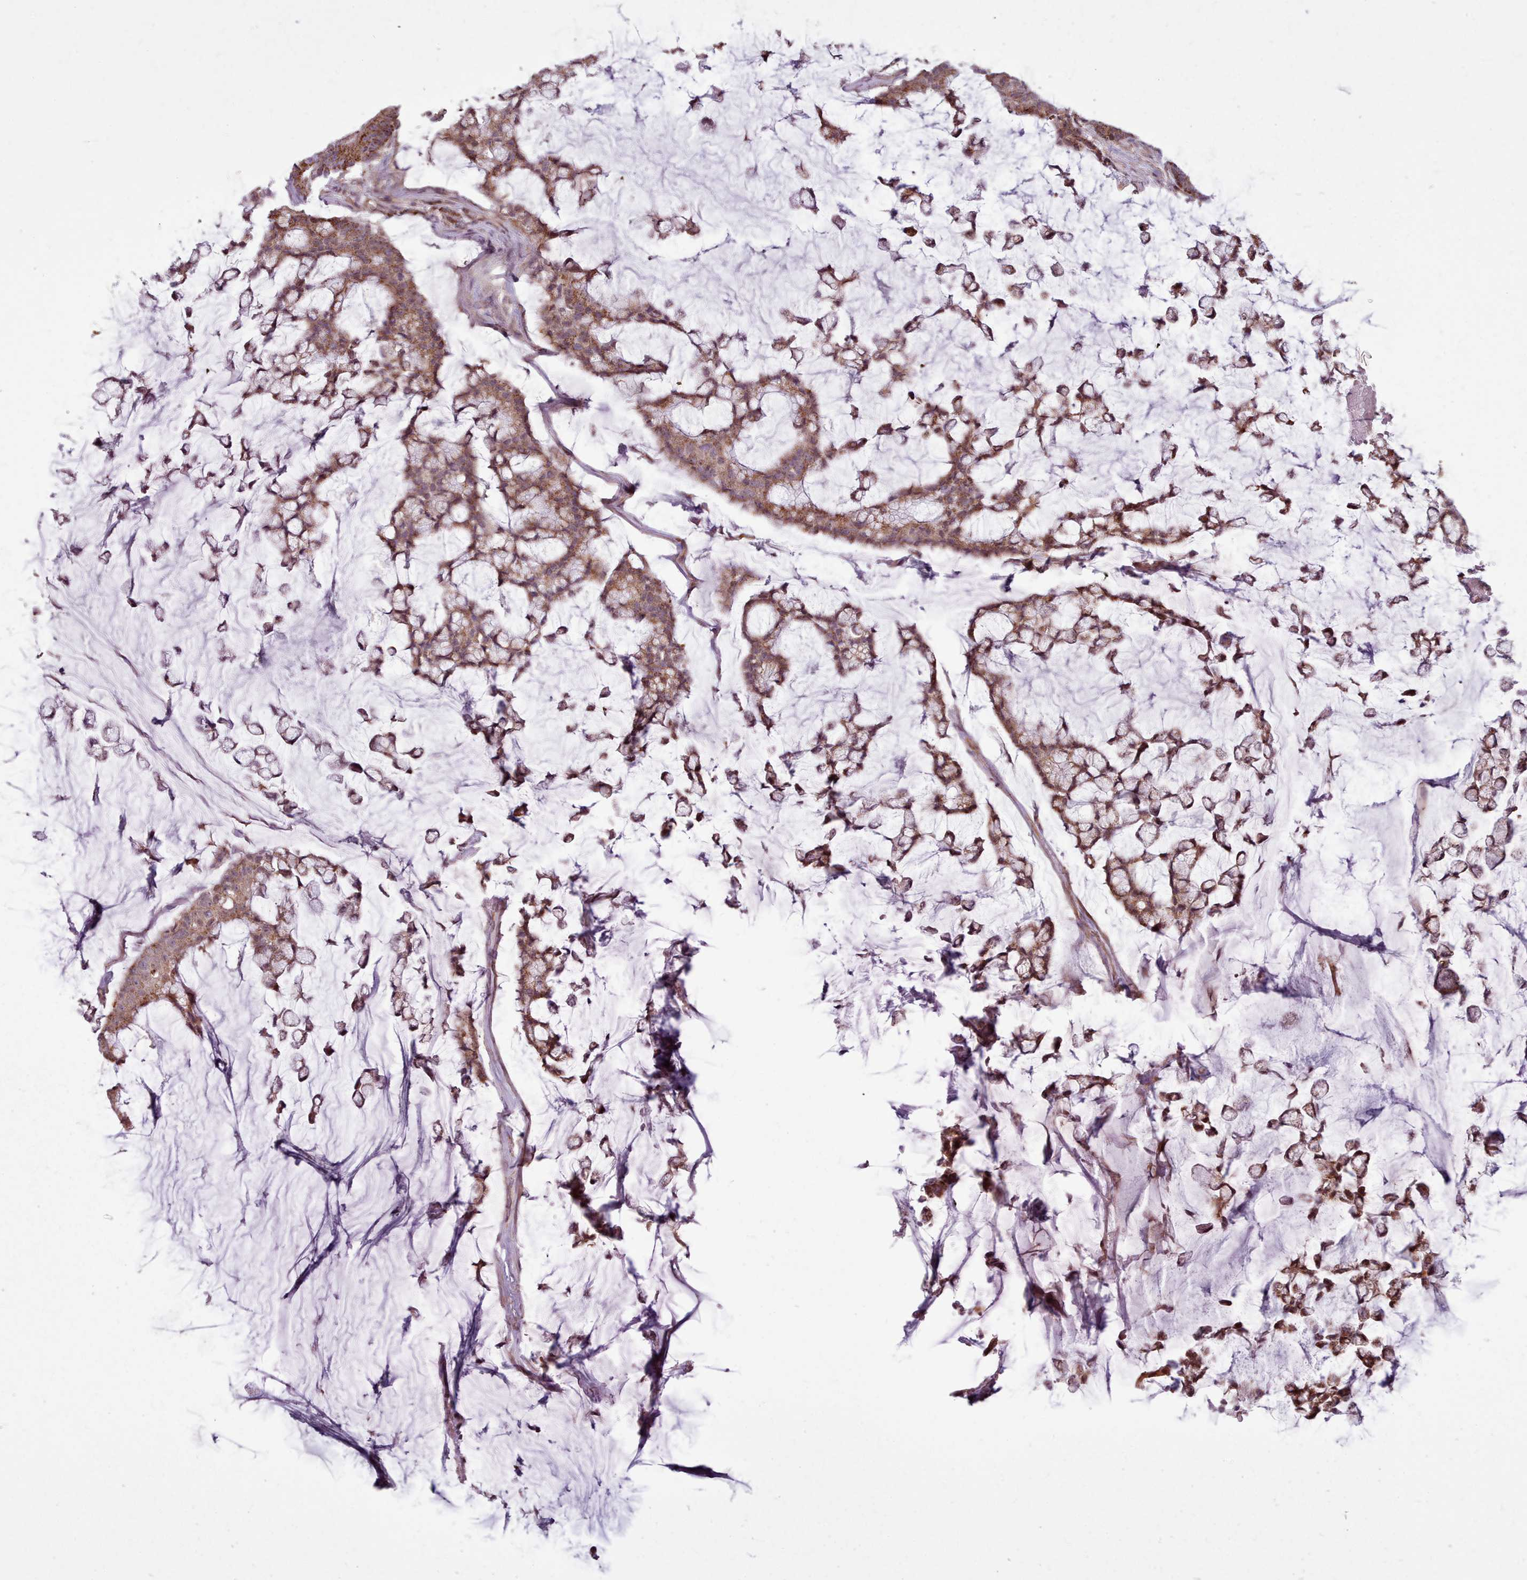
{"staining": {"intensity": "moderate", "quantity": ">75%", "location": "cytoplasmic/membranous"}, "tissue": "colorectal cancer", "cell_type": "Tumor cells", "image_type": "cancer", "snomed": [{"axis": "morphology", "description": "Adenocarcinoma, NOS"}, {"axis": "topography", "description": "Colon"}], "caption": "A medium amount of moderate cytoplasmic/membranous staining is present in about >75% of tumor cells in colorectal cancer tissue. The staining is performed using DAB (3,3'-diaminobenzidine) brown chromogen to label protein expression. The nuclei are counter-stained blue using hematoxylin.", "gene": "ZMYM4", "patient": {"sex": "female", "age": 84}}